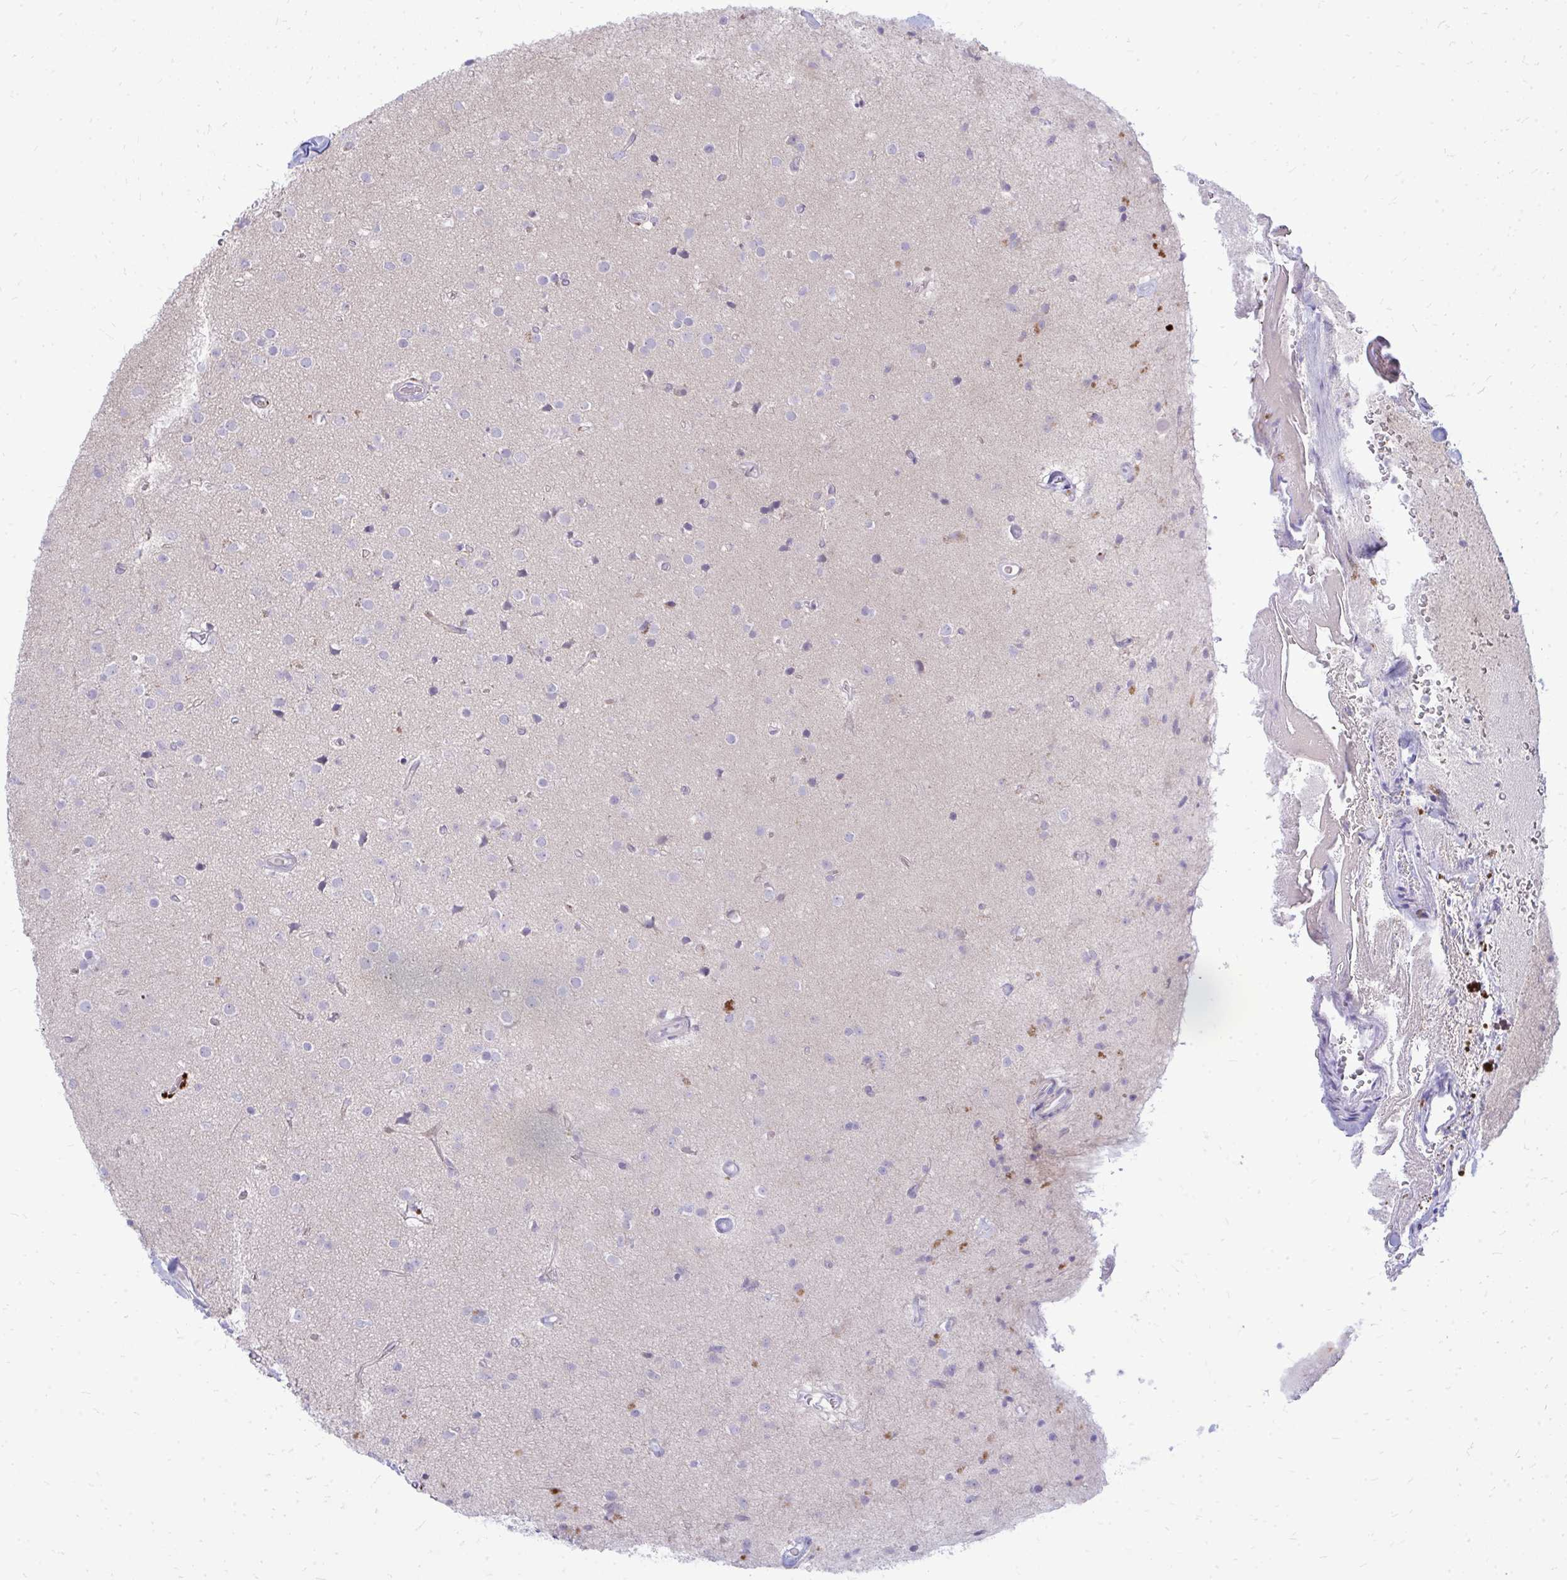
{"staining": {"intensity": "negative", "quantity": "none", "location": "none"}, "tissue": "glioma", "cell_type": "Tumor cells", "image_type": "cancer", "snomed": [{"axis": "morphology", "description": "Glioma, malignant, Low grade"}, {"axis": "topography", "description": "Brain"}], "caption": "Immunohistochemistry (IHC) image of neoplastic tissue: human glioma stained with DAB (3,3'-diaminobenzidine) displays no significant protein staining in tumor cells. (DAB IHC visualized using brightfield microscopy, high magnification).", "gene": "TSPEAR", "patient": {"sex": "male", "age": 65}}